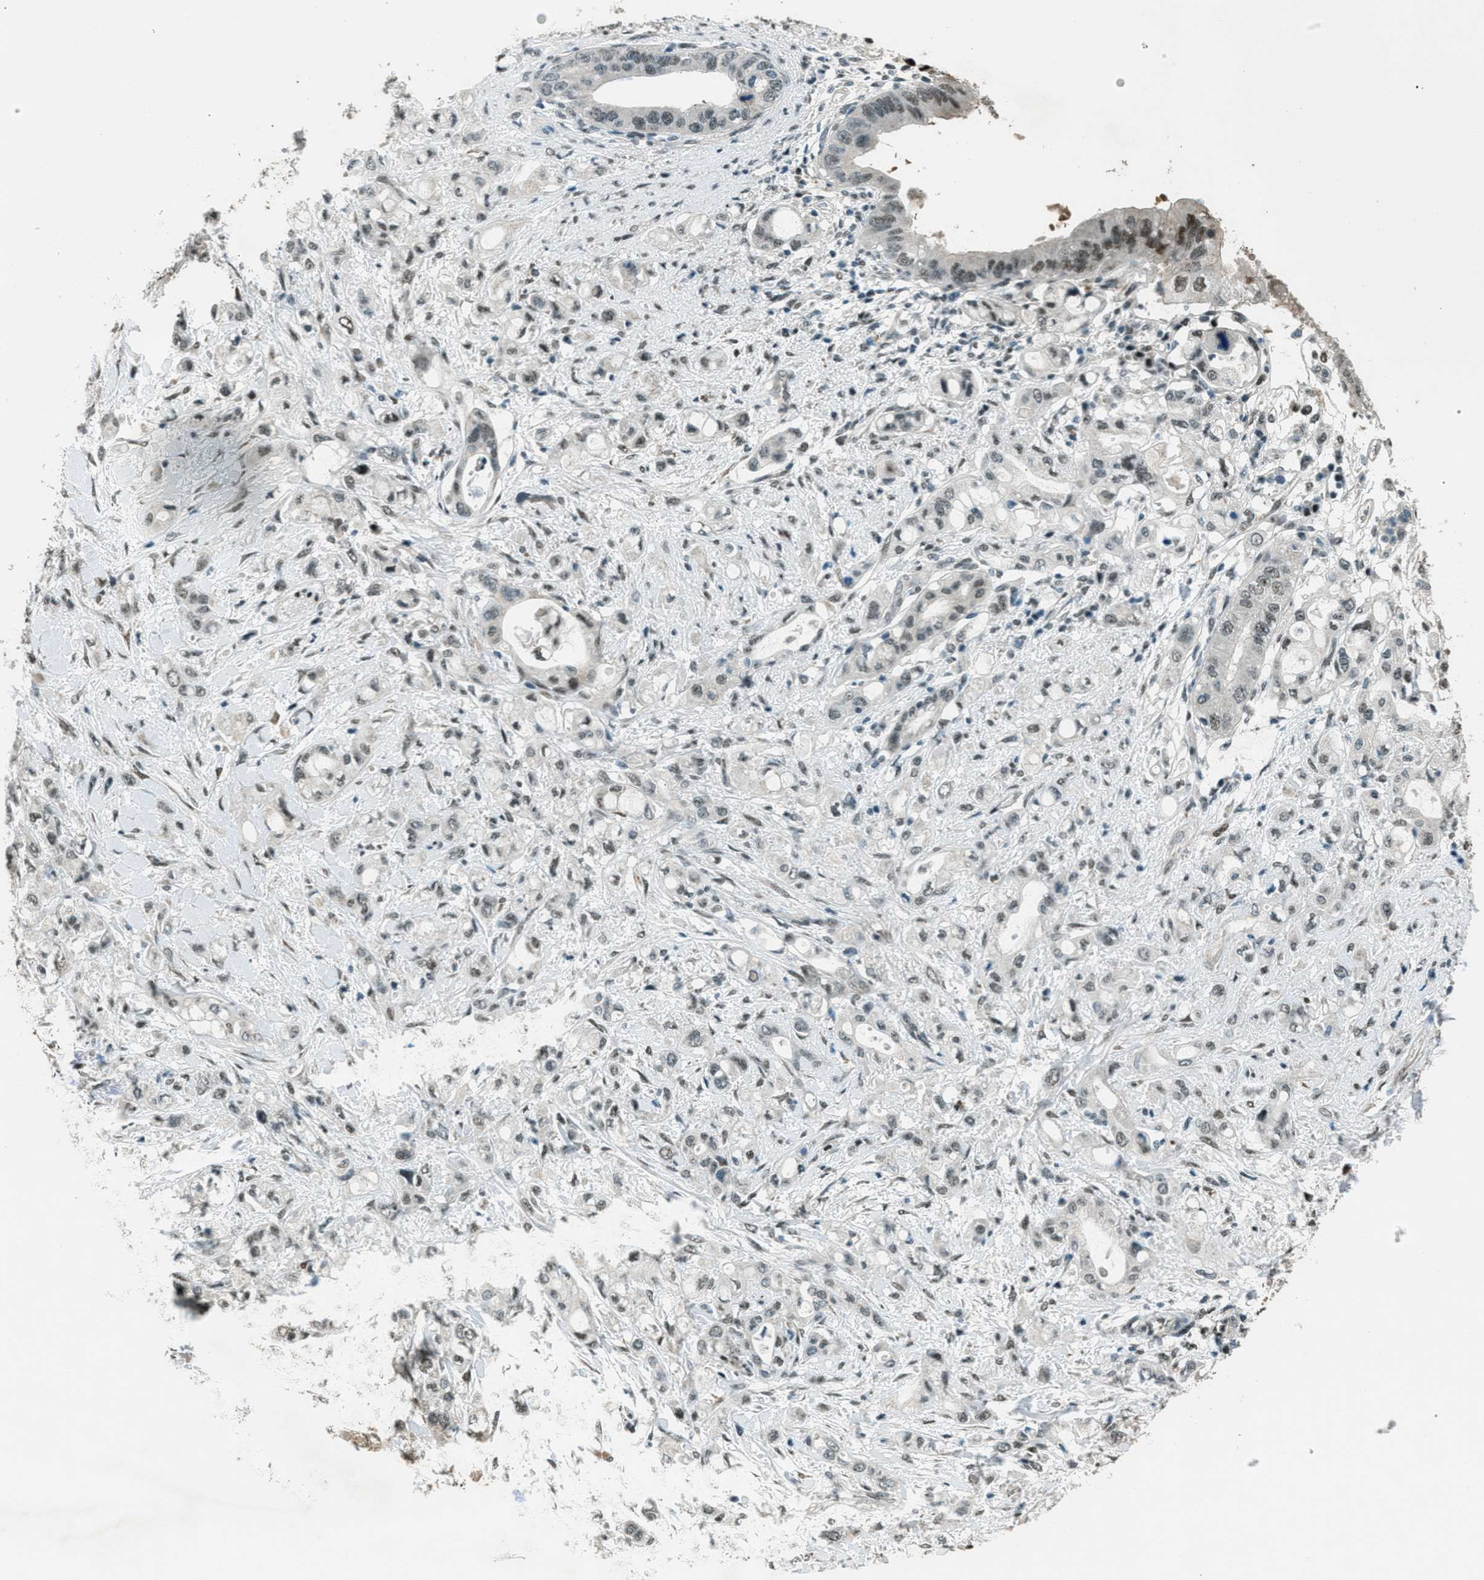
{"staining": {"intensity": "weak", "quantity": "<25%", "location": "cytoplasmic/membranous,nuclear"}, "tissue": "pancreatic cancer", "cell_type": "Tumor cells", "image_type": "cancer", "snomed": [{"axis": "morphology", "description": "Adenocarcinoma, NOS"}, {"axis": "topography", "description": "Pancreas"}], "caption": "Protein analysis of pancreatic cancer (adenocarcinoma) displays no significant staining in tumor cells.", "gene": "TARDBP", "patient": {"sex": "female", "age": 56}}